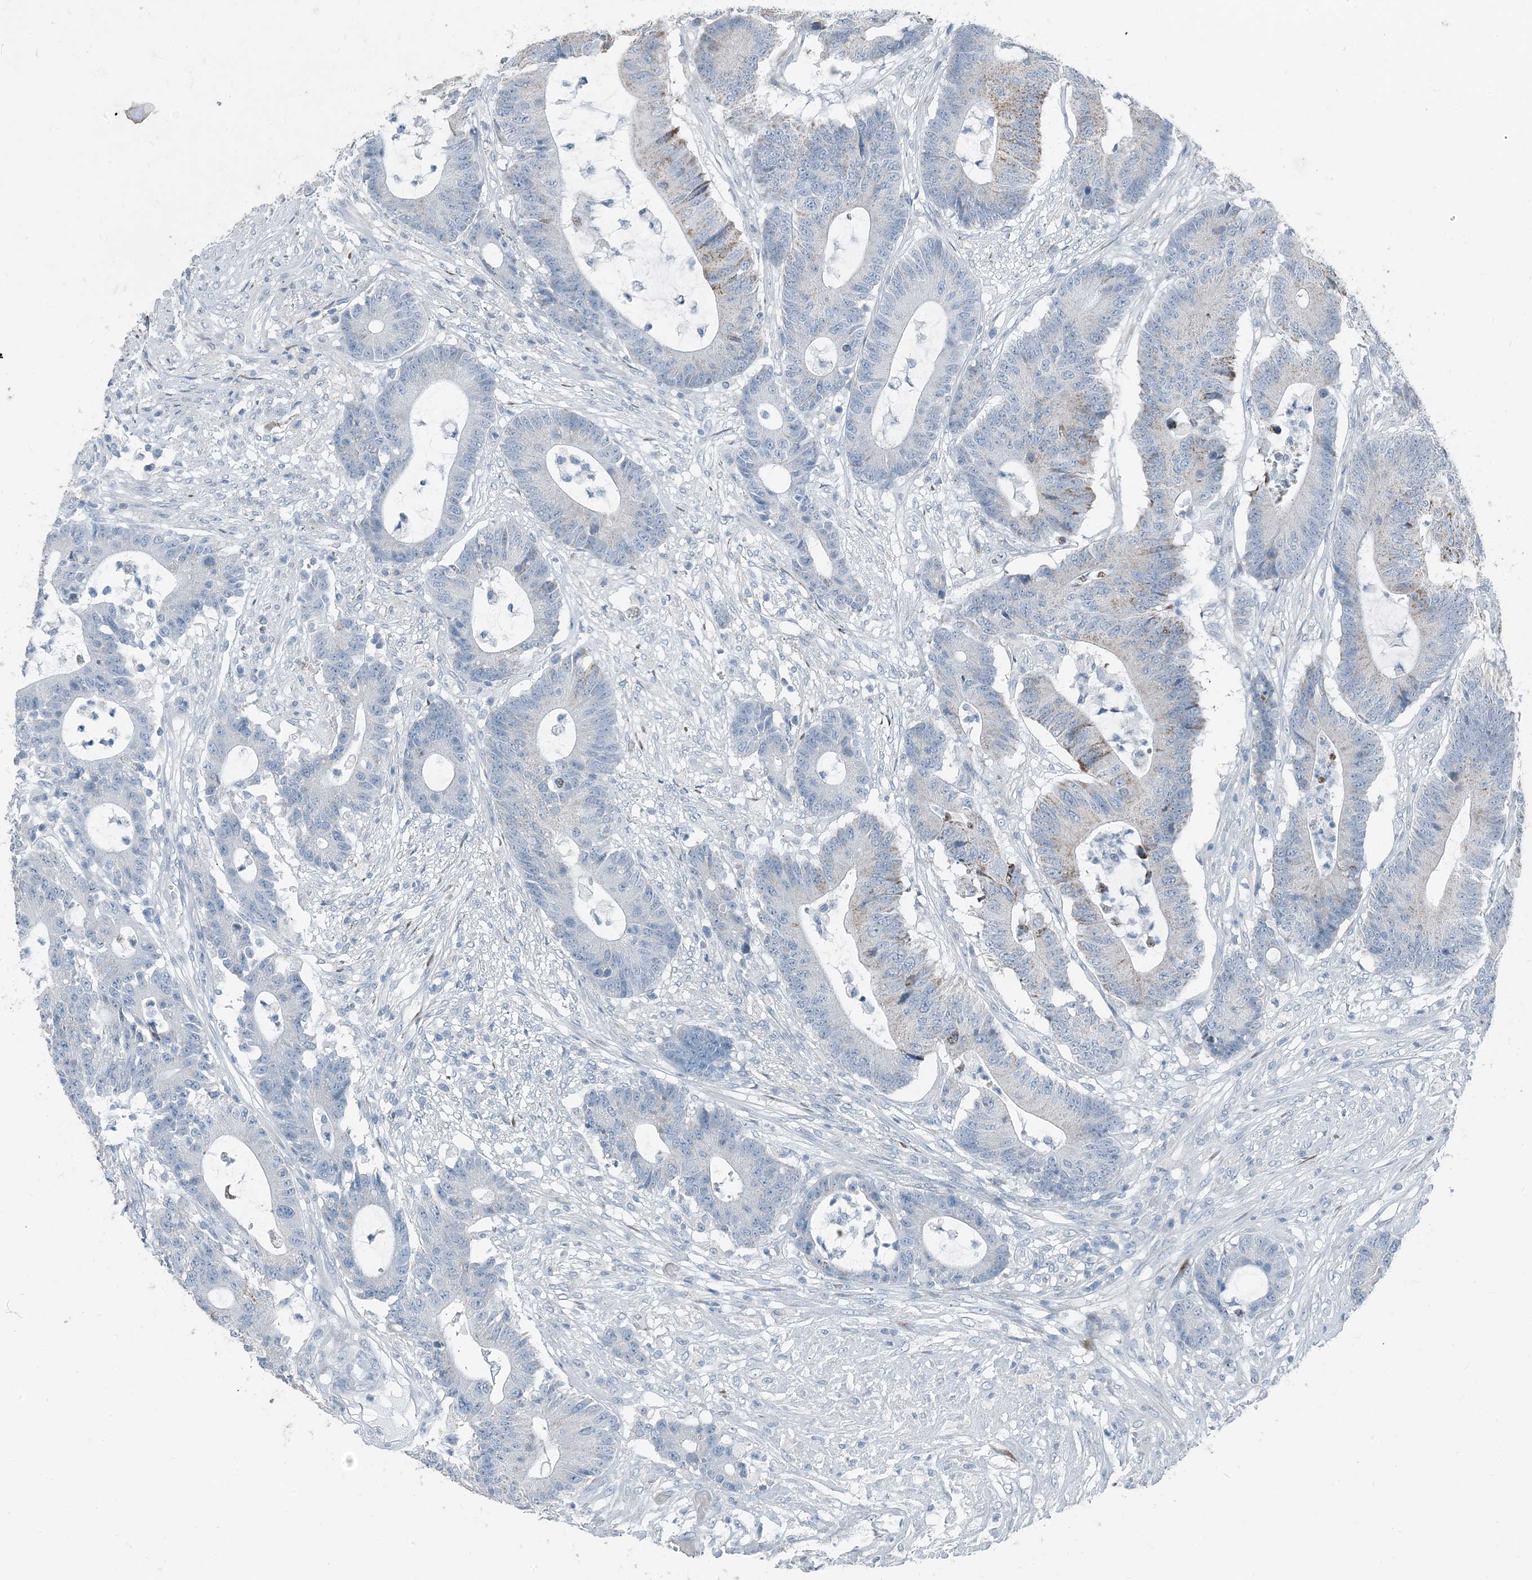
{"staining": {"intensity": "negative", "quantity": "none", "location": "none"}, "tissue": "colorectal cancer", "cell_type": "Tumor cells", "image_type": "cancer", "snomed": [{"axis": "morphology", "description": "Adenocarcinoma, NOS"}, {"axis": "topography", "description": "Colon"}], "caption": "IHC photomicrograph of colorectal cancer stained for a protein (brown), which shows no expression in tumor cells. (DAB immunohistochemistry (IHC), high magnification).", "gene": "FAM162A", "patient": {"sex": "female", "age": 84}}